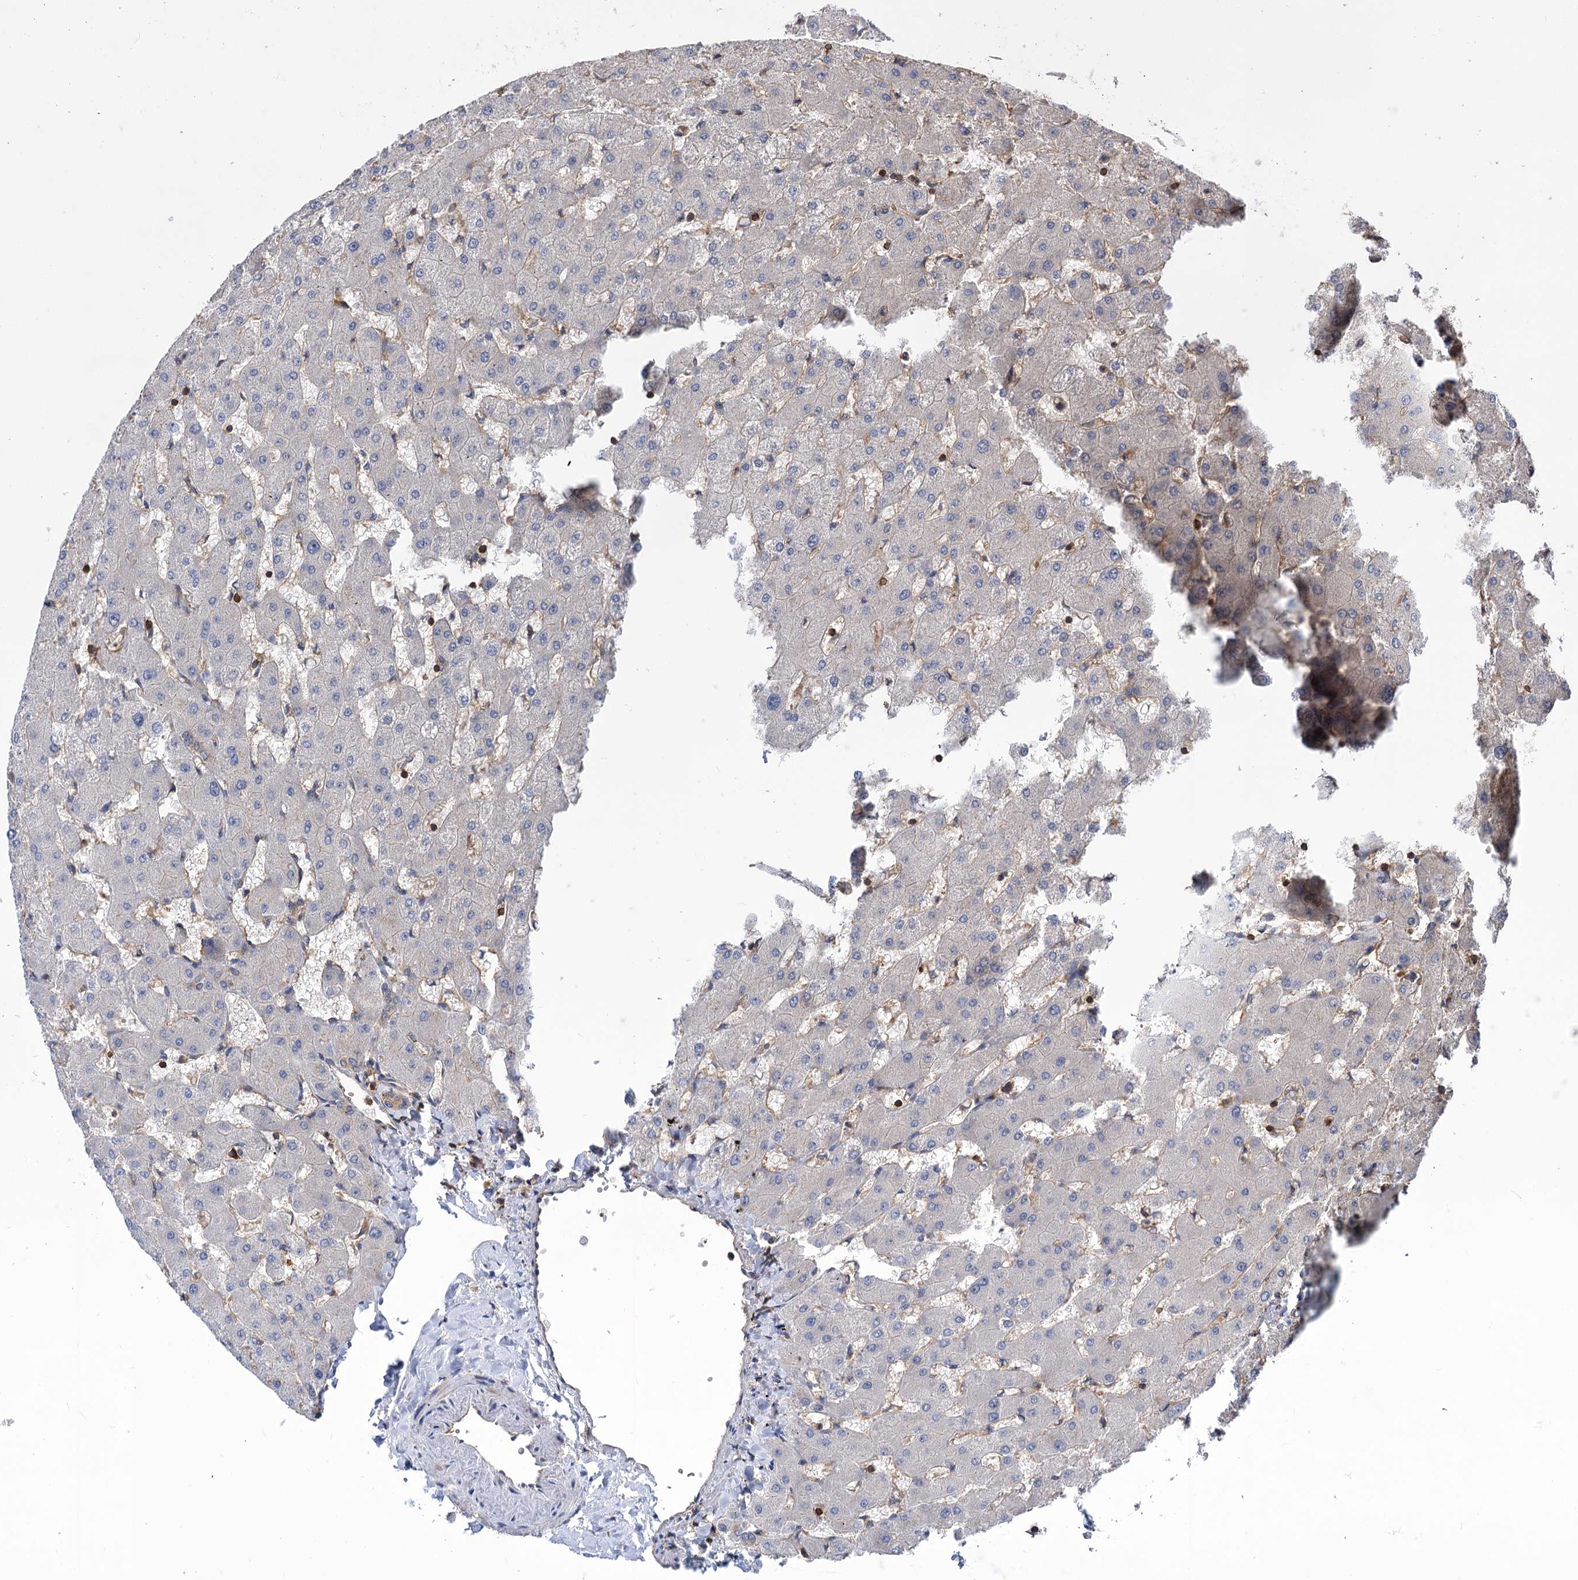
{"staining": {"intensity": "negative", "quantity": "none", "location": "none"}, "tissue": "liver", "cell_type": "Cholangiocytes", "image_type": "normal", "snomed": [{"axis": "morphology", "description": "Normal tissue, NOS"}, {"axis": "topography", "description": "Liver"}], "caption": "The micrograph reveals no significant positivity in cholangiocytes of liver.", "gene": "PACS1", "patient": {"sex": "female", "age": 63}}